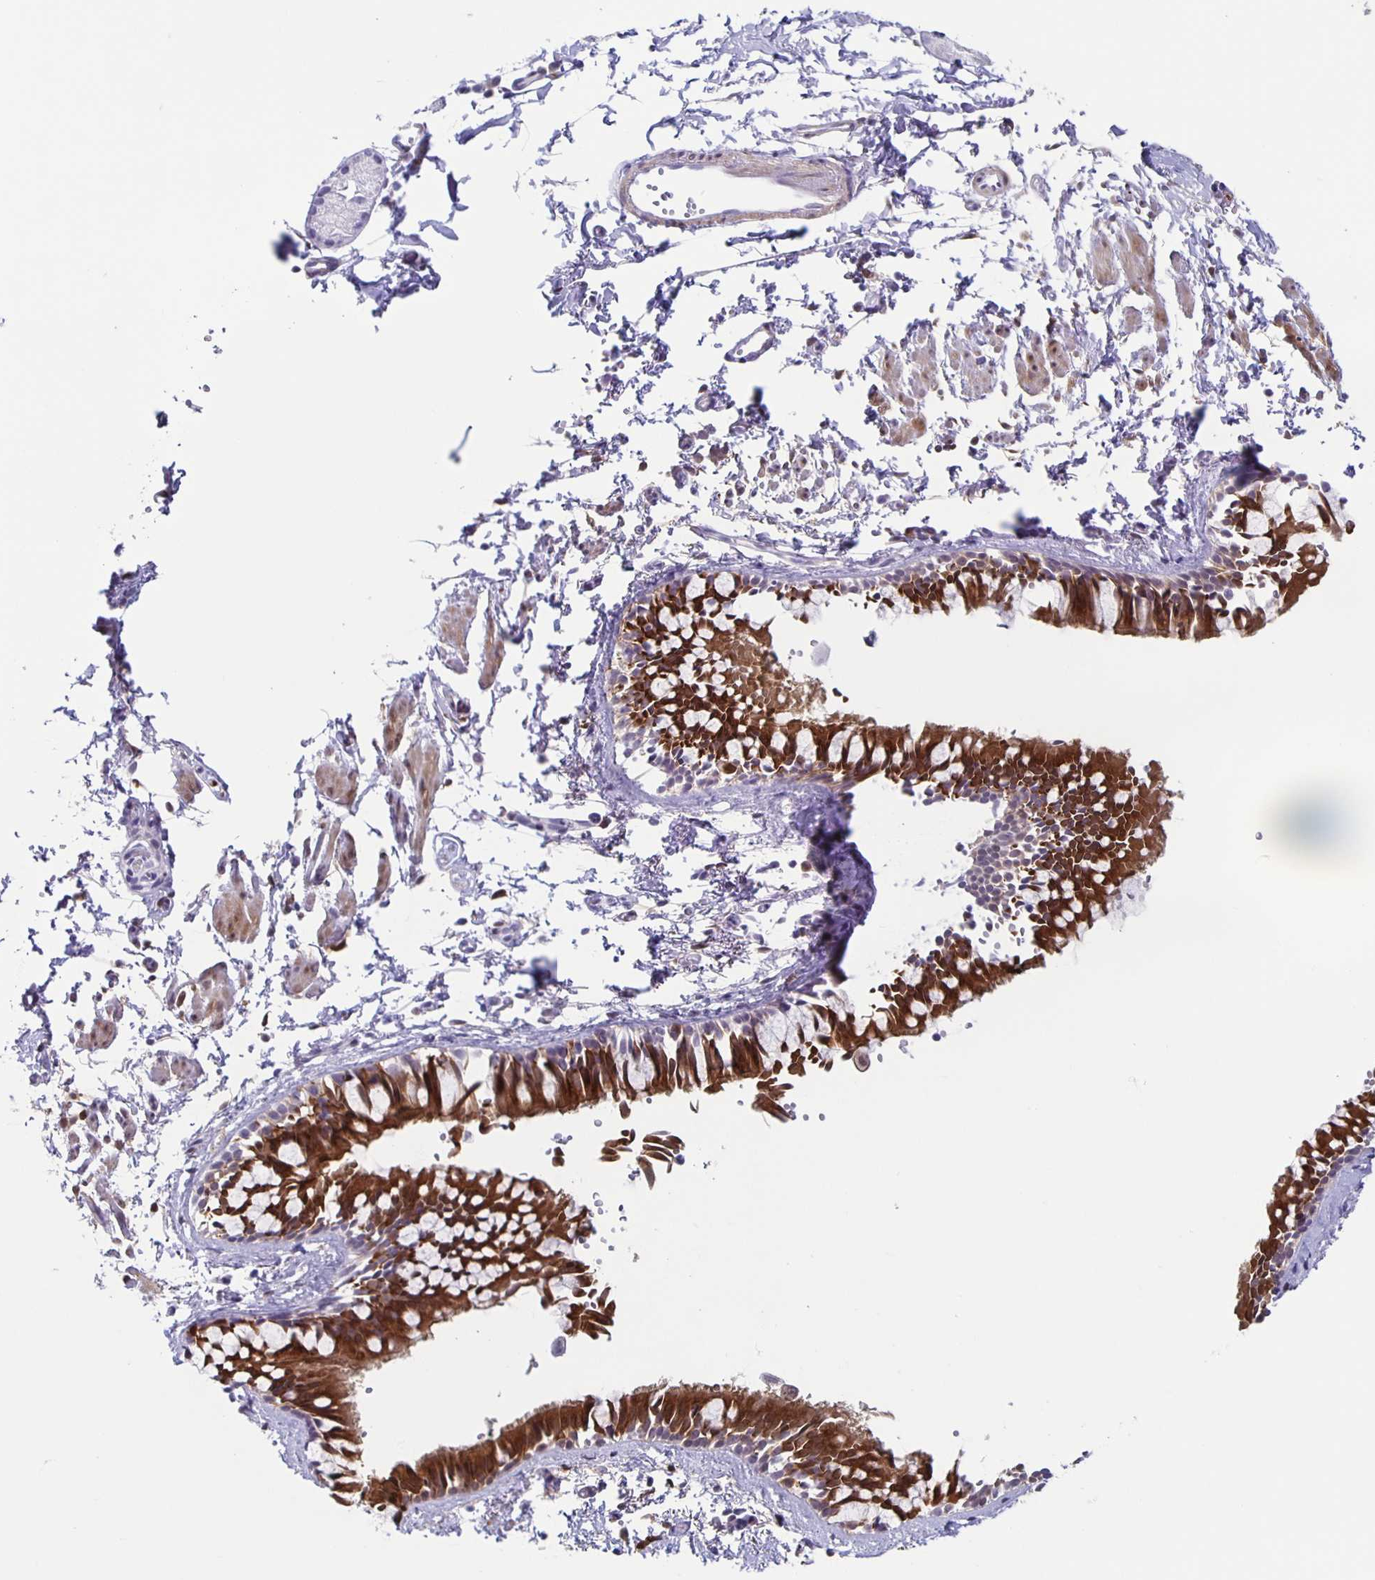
{"staining": {"intensity": "moderate", "quantity": ">75%", "location": "cytoplasmic/membranous,nuclear"}, "tissue": "bronchus", "cell_type": "Respiratory epithelial cells", "image_type": "normal", "snomed": [{"axis": "morphology", "description": "Normal tissue, NOS"}, {"axis": "topography", "description": "Bronchus"}], "caption": "Protein expression analysis of normal bronchus reveals moderate cytoplasmic/membranous,nuclear staining in approximately >75% of respiratory epithelial cells.", "gene": "TPPP", "patient": {"sex": "female", "age": 59}}